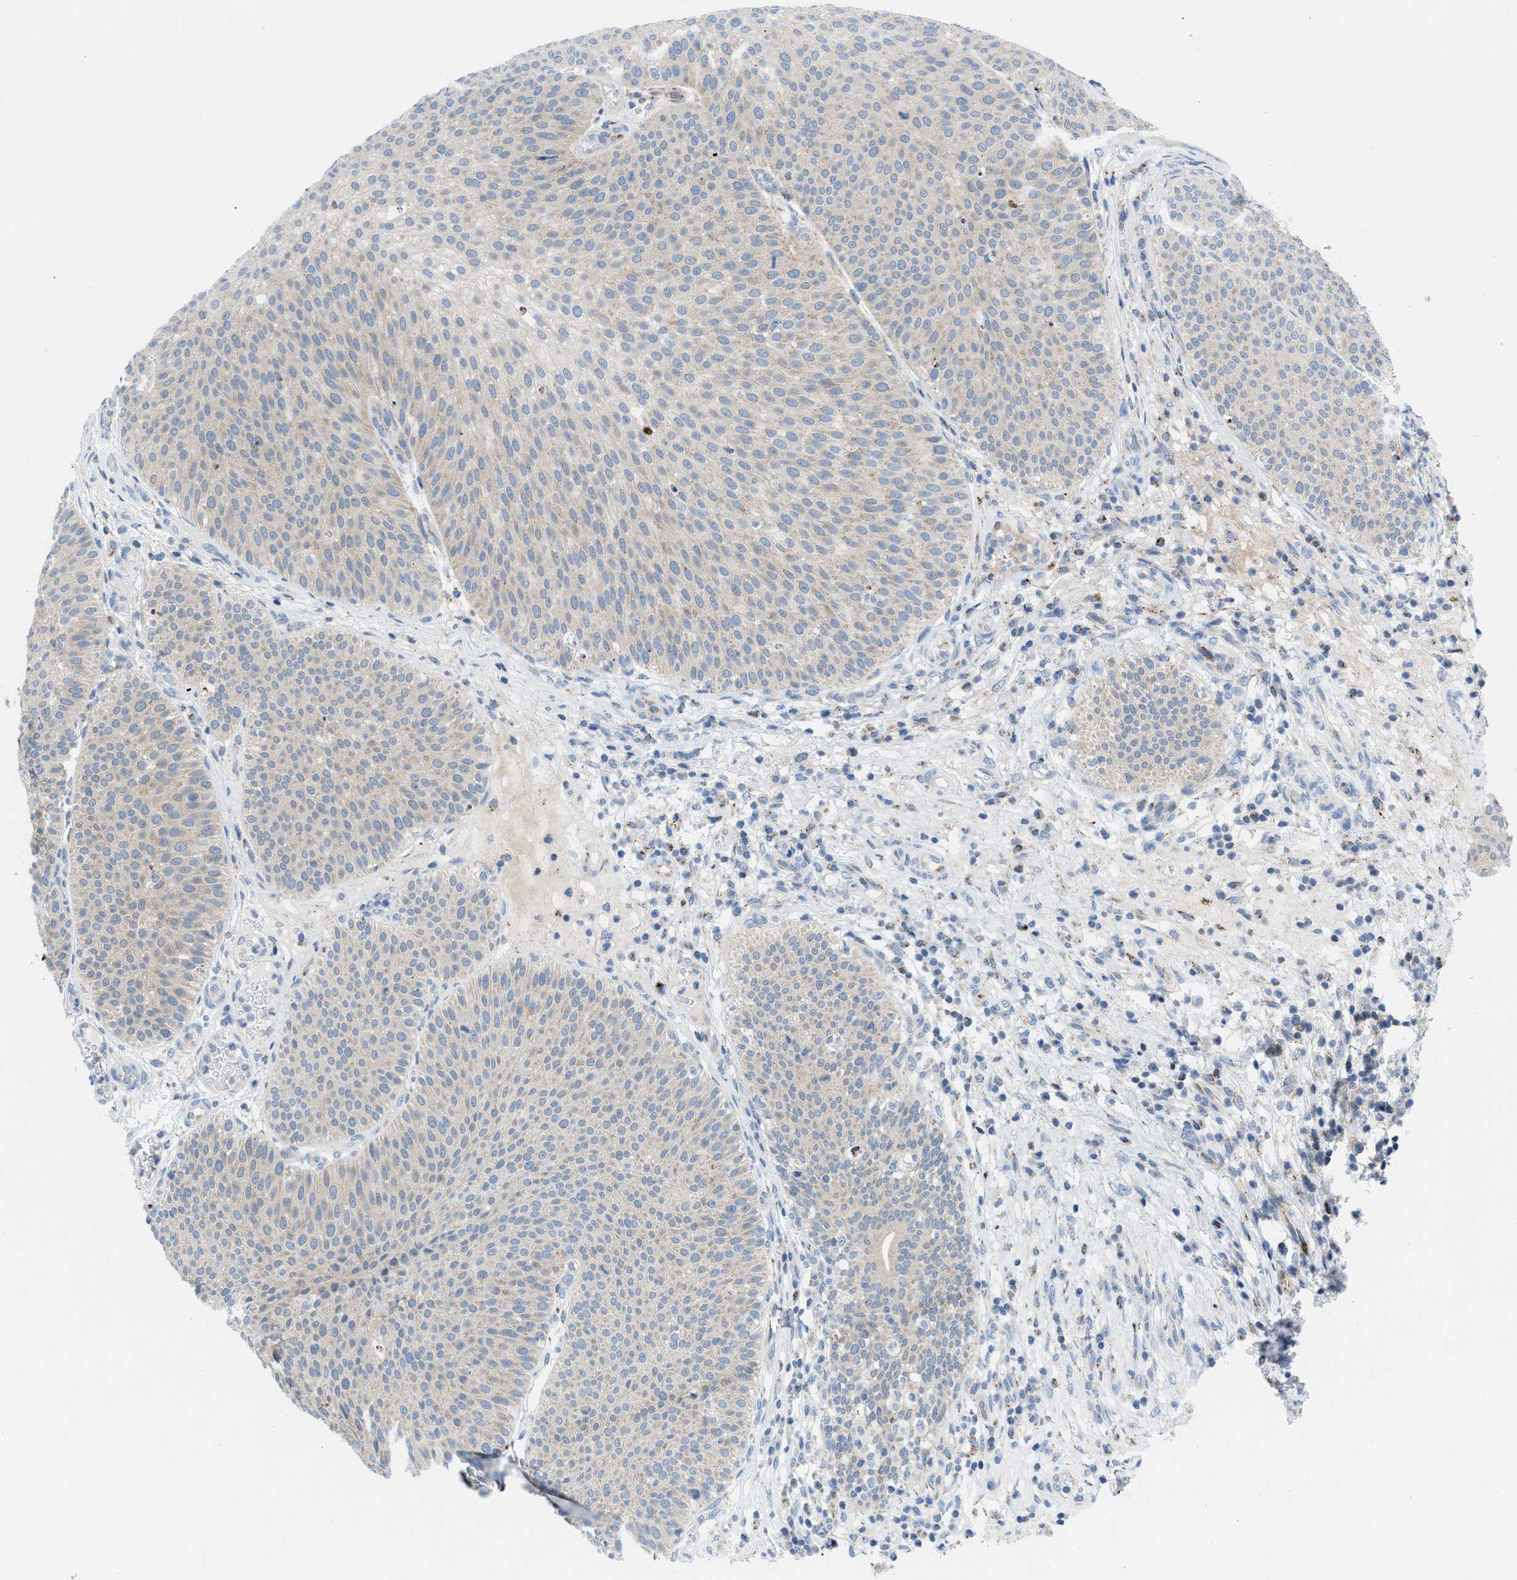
{"staining": {"intensity": "weak", "quantity": "<25%", "location": "cytoplasmic/membranous"}, "tissue": "urothelial cancer", "cell_type": "Tumor cells", "image_type": "cancer", "snomed": [{"axis": "morphology", "description": "Urothelial carcinoma, Low grade"}, {"axis": "topography", "description": "Smooth muscle"}, {"axis": "topography", "description": "Urinary bladder"}], "caption": "Tumor cells are negative for protein expression in human urothelial cancer. (DAB immunohistochemistry (IHC), high magnification).", "gene": "RBBP9", "patient": {"sex": "male", "age": 60}}